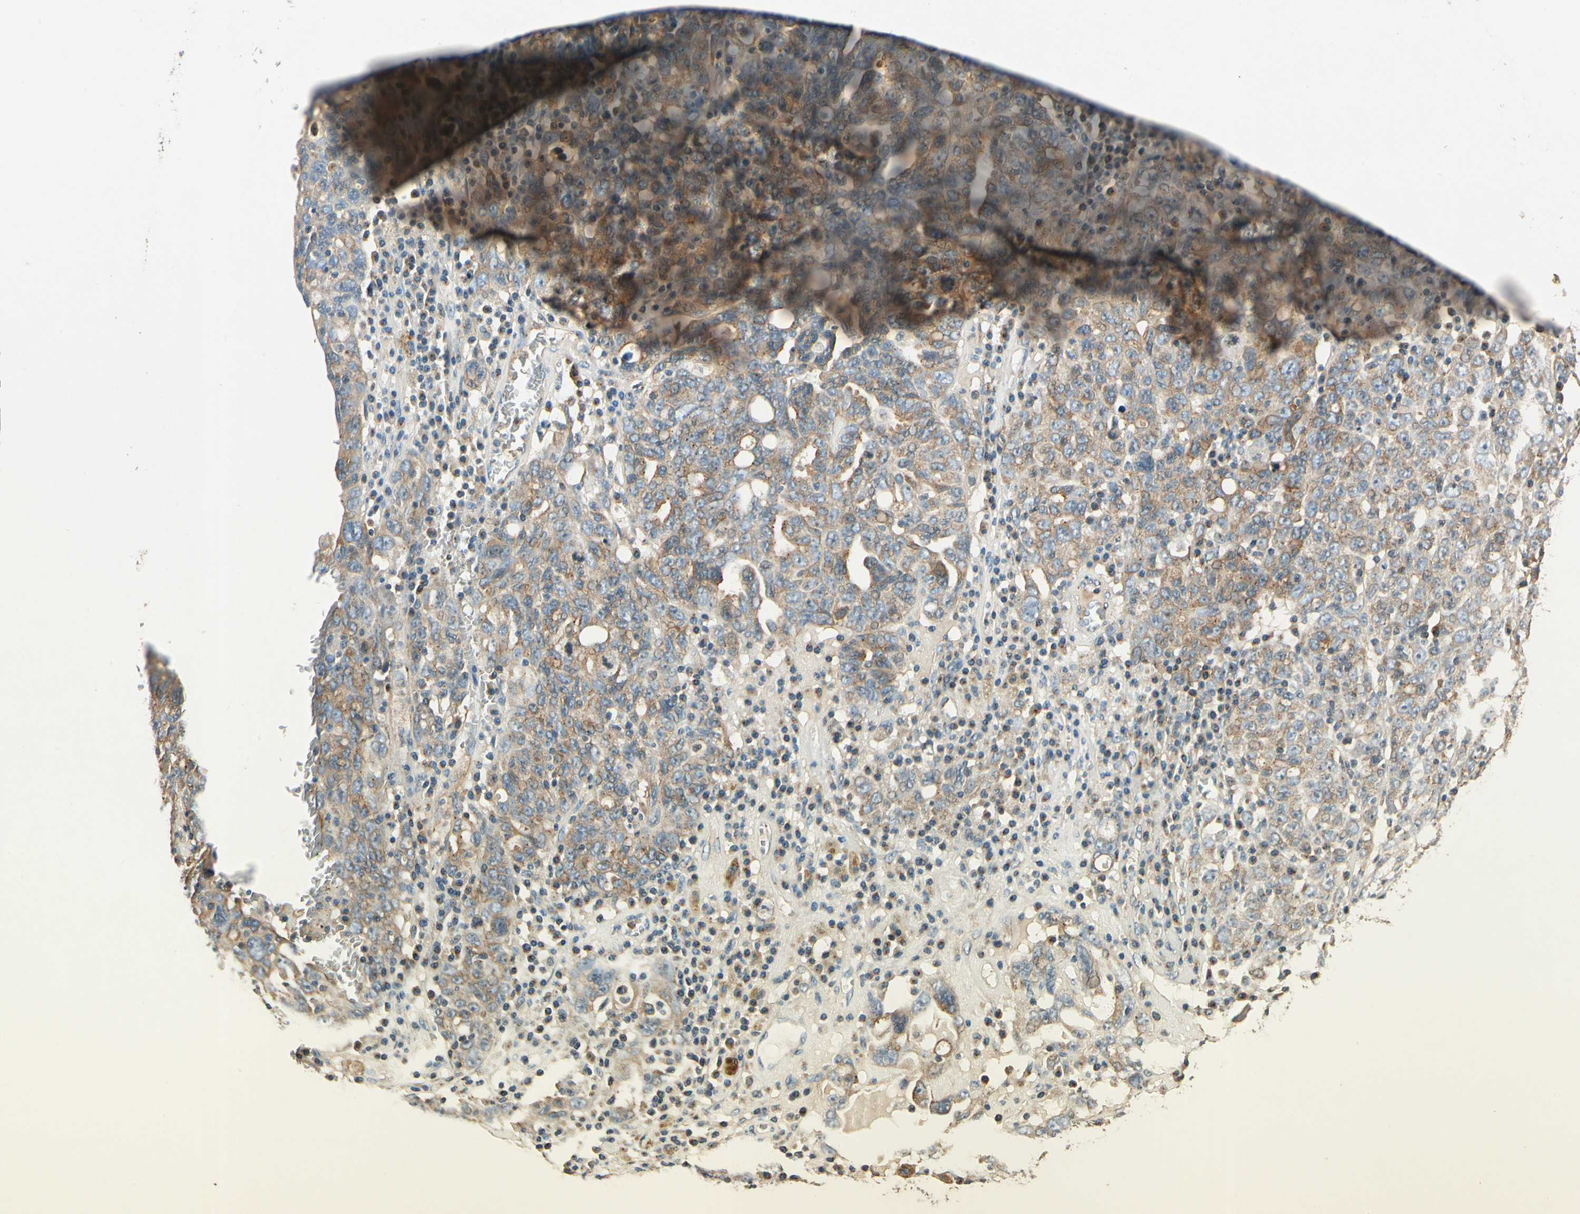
{"staining": {"intensity": "moderate", "quantity": ">75%", "location": "cytoplasmic/membranous"}, "tissue": "ovarian cancer", "cell_type": "Tumor cells", "image_type": "cancer", "snomed": [{"axis": "morphology", "description": "Carcinoma, endometroid"}, {"axis": "topography", "description": "Ovary"}], "caption": "Immunohistochemical staining of ovarian endometroid carcinoma shows medium levels of moderate cytoplasmic/membranous expression in about >75% of tumor cells. (DAB (3,3'-diaminobenzidine) IHC, brown staining for protein, blue staining for nuclei).", "gene": "AKAP9", "patient": {"sex": "female", "age": 62}}